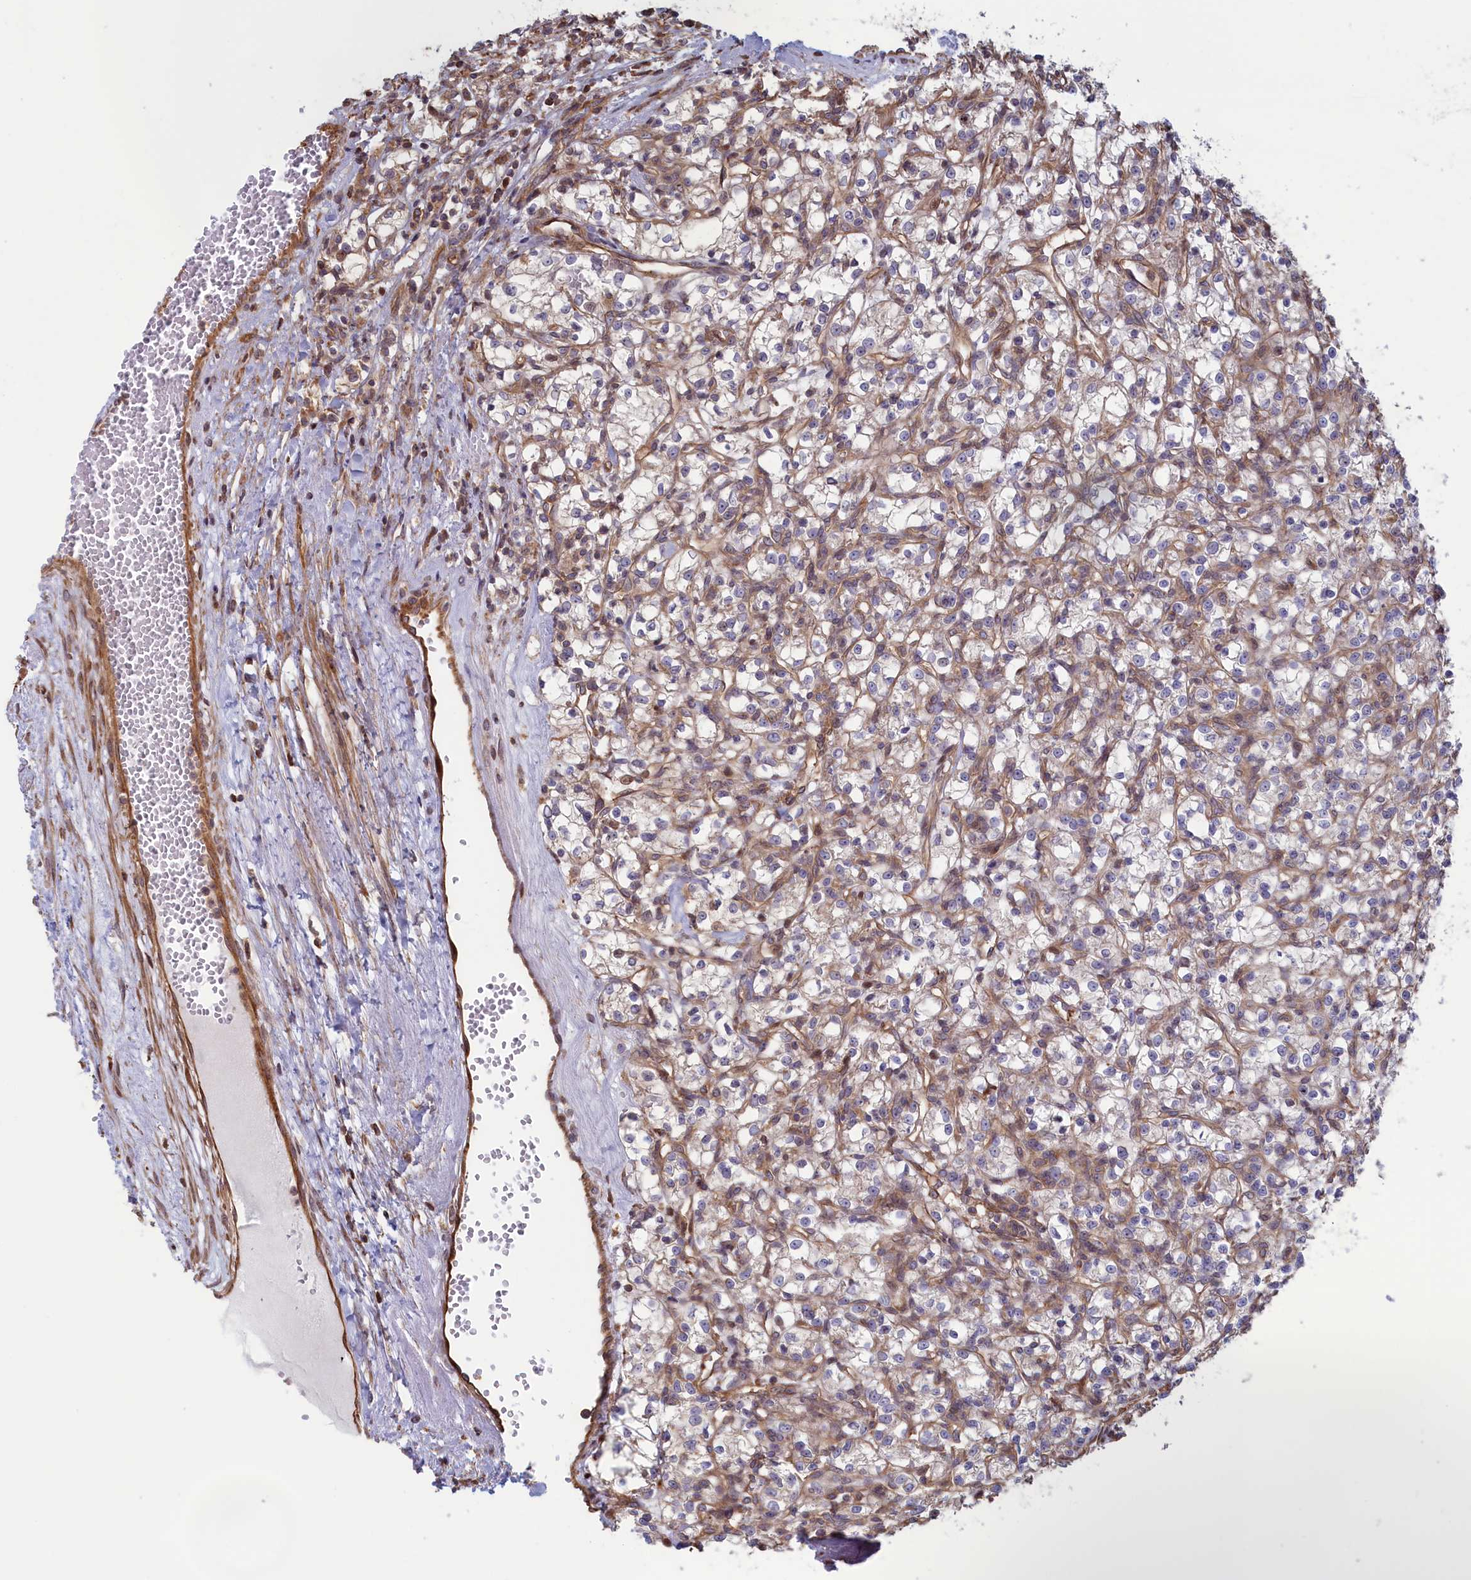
{"staining": {"intensity": "weak", "quantity": "<25%", "location": "cytoplasmic/membranous"}, "tissue": "renal cancer", "cell_type": "Tumor cells", "image_type": "cancer", "snomed": [{"axis": "morphology", "description": "Adenocarcinoma, NOS"}, {"axis": "topography", "description": "Kidney"}], "caption": "IHC of renal adenocarcinoma demonstrates no staining in tumor cells.", "gene": "RILPL1", "patient": {"sex": "female", "age": 59}}